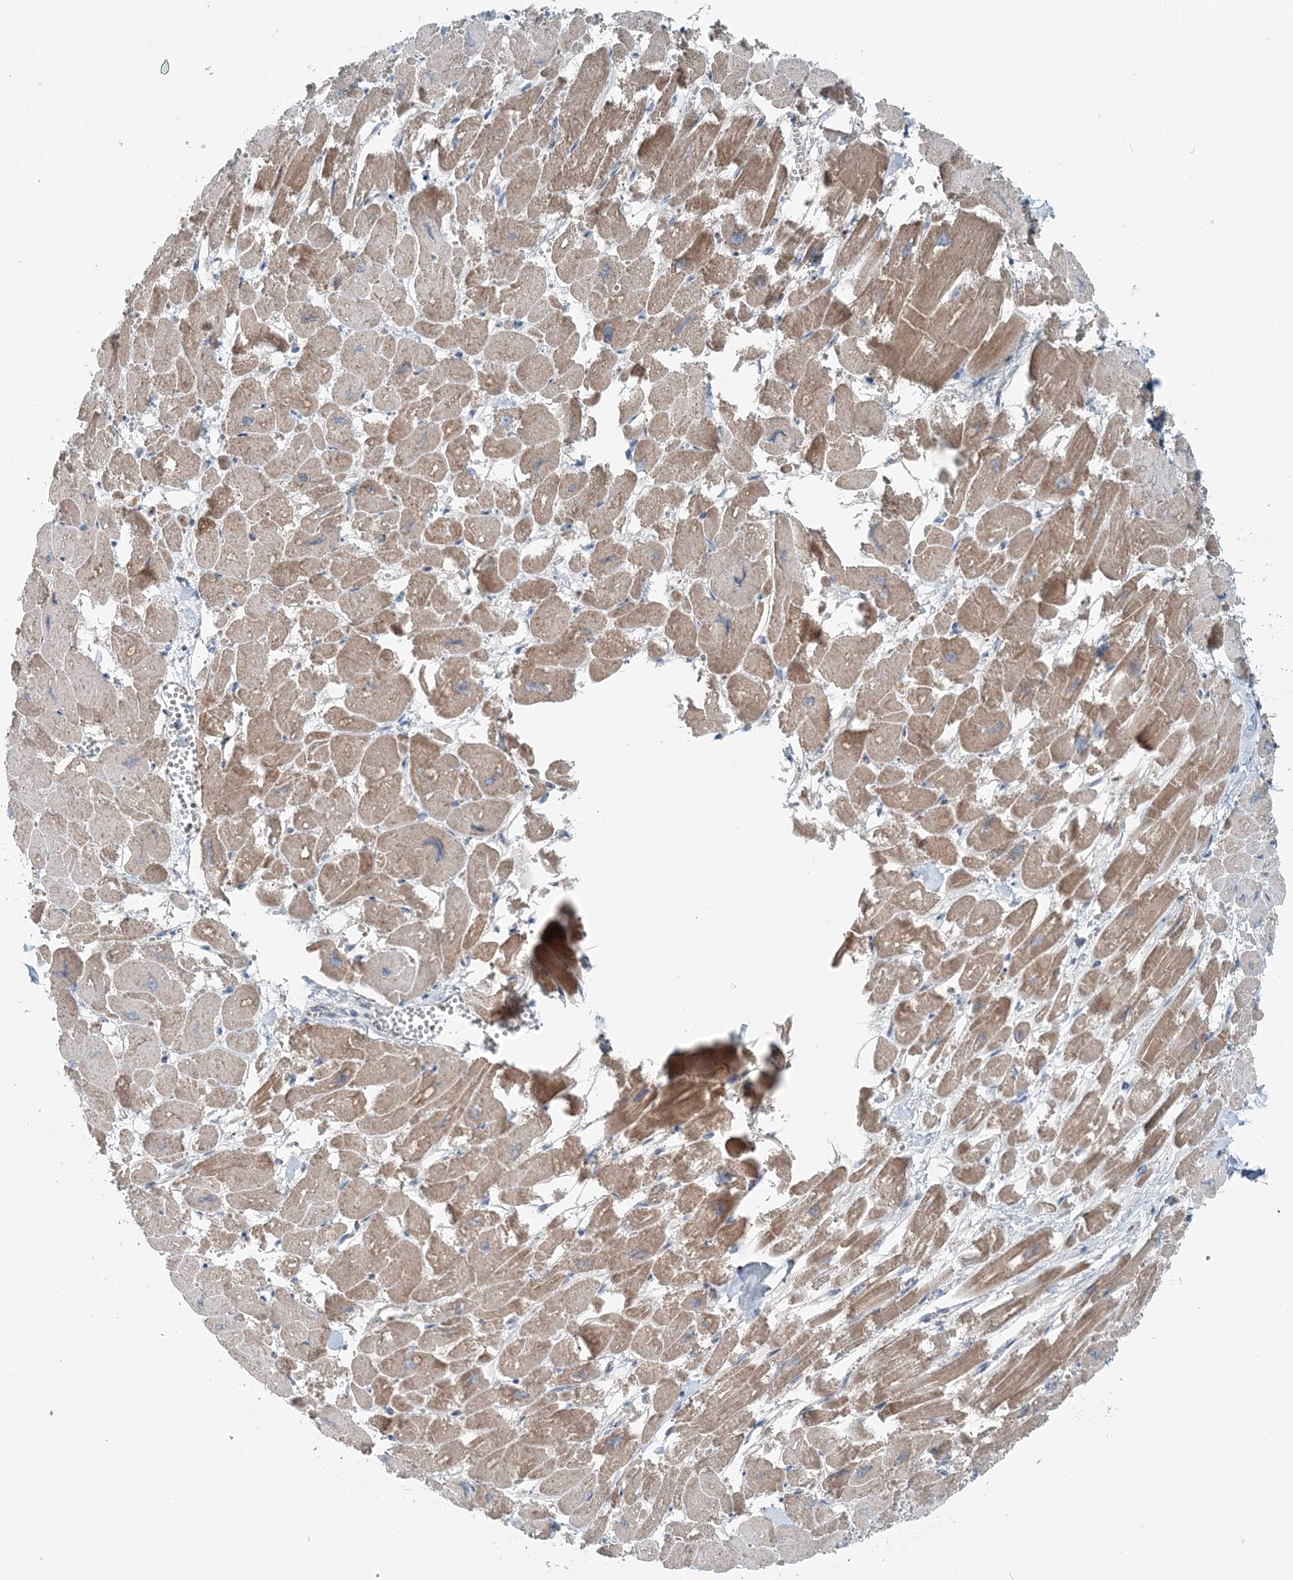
{"staining": {"intensity": "moderate", "quantity": ">75%", "location": "cytoplasmic/membranous"}, "tissue": "heart muscle", "cell_type": "Cardiomyocytes", "image_type": "normal", "snomed": [{"axis": "morphology", "description": "Normal tissue, NOS"}, {"axis": "topography", "description": "Heart"}], "caption": "Immunohistochemical staining of normal heart muscle reveals medium levels of moderate cytoplasmic/membranous staining in about >75% of cardiomyocytes. Nuclei are stained in blue.", "gene": "INTU", "patient": {"sex": "male", "age": 54}}